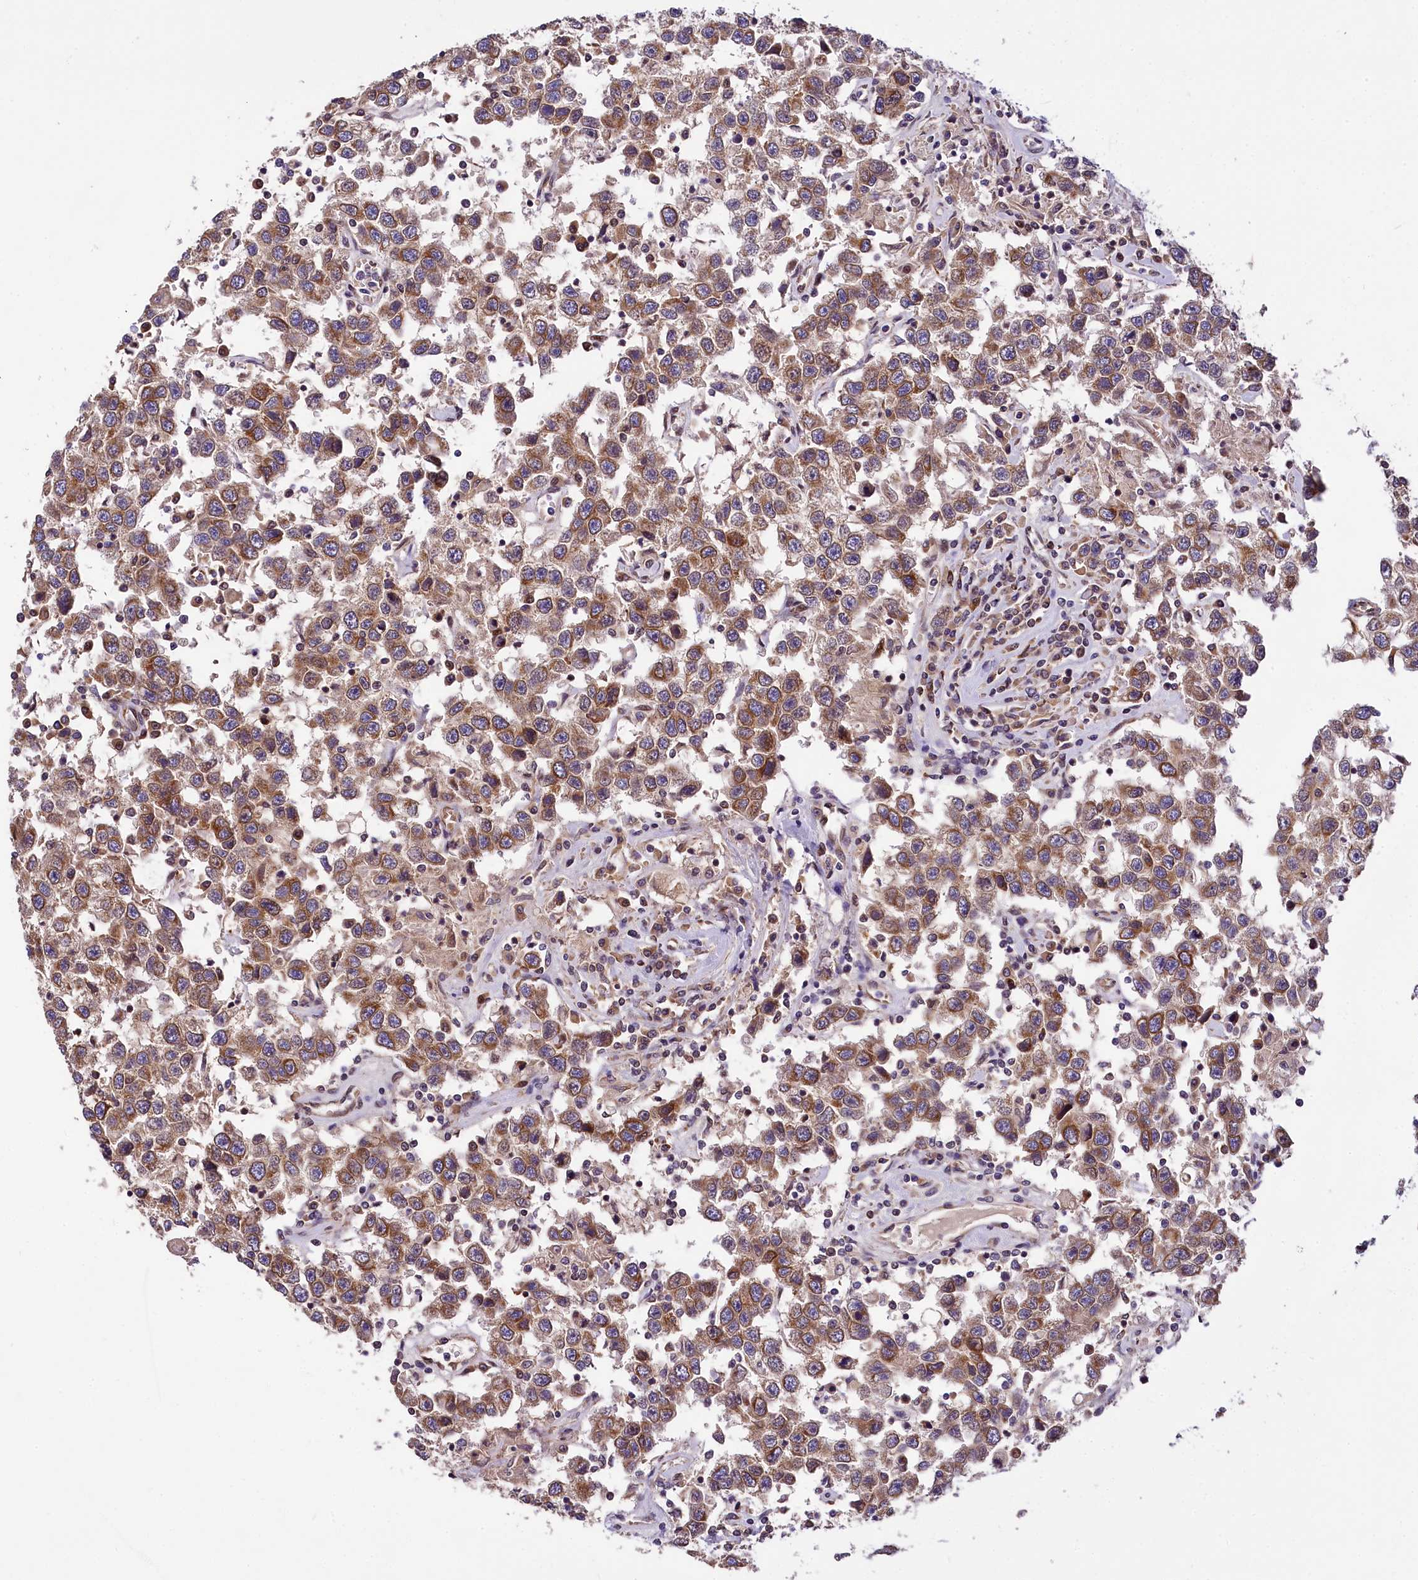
{"staining": {"intensity": "moderate", "quantity": ">75%", "location": "cytoplasmic/membranous"}, "tissue": "testis cancer", "cell_type": "Tumor cells", "image_type": "cancer", "snomed": [{"axis": "morphology", "description": "Seminoma, NOS"}, {"axis": "topography", "description": "Testis"}], "caption": "IHC of testis cancer (seminoma) demonstrates medium levels of moderate cytoplasmic/membranous positivity in approximately >75% of tumor cells. The protein of interest is shown in brown color, while the nuclei are stained blue.", "gene": "SUPV3L1", "patient": {"sex": "male", "age": 41}}